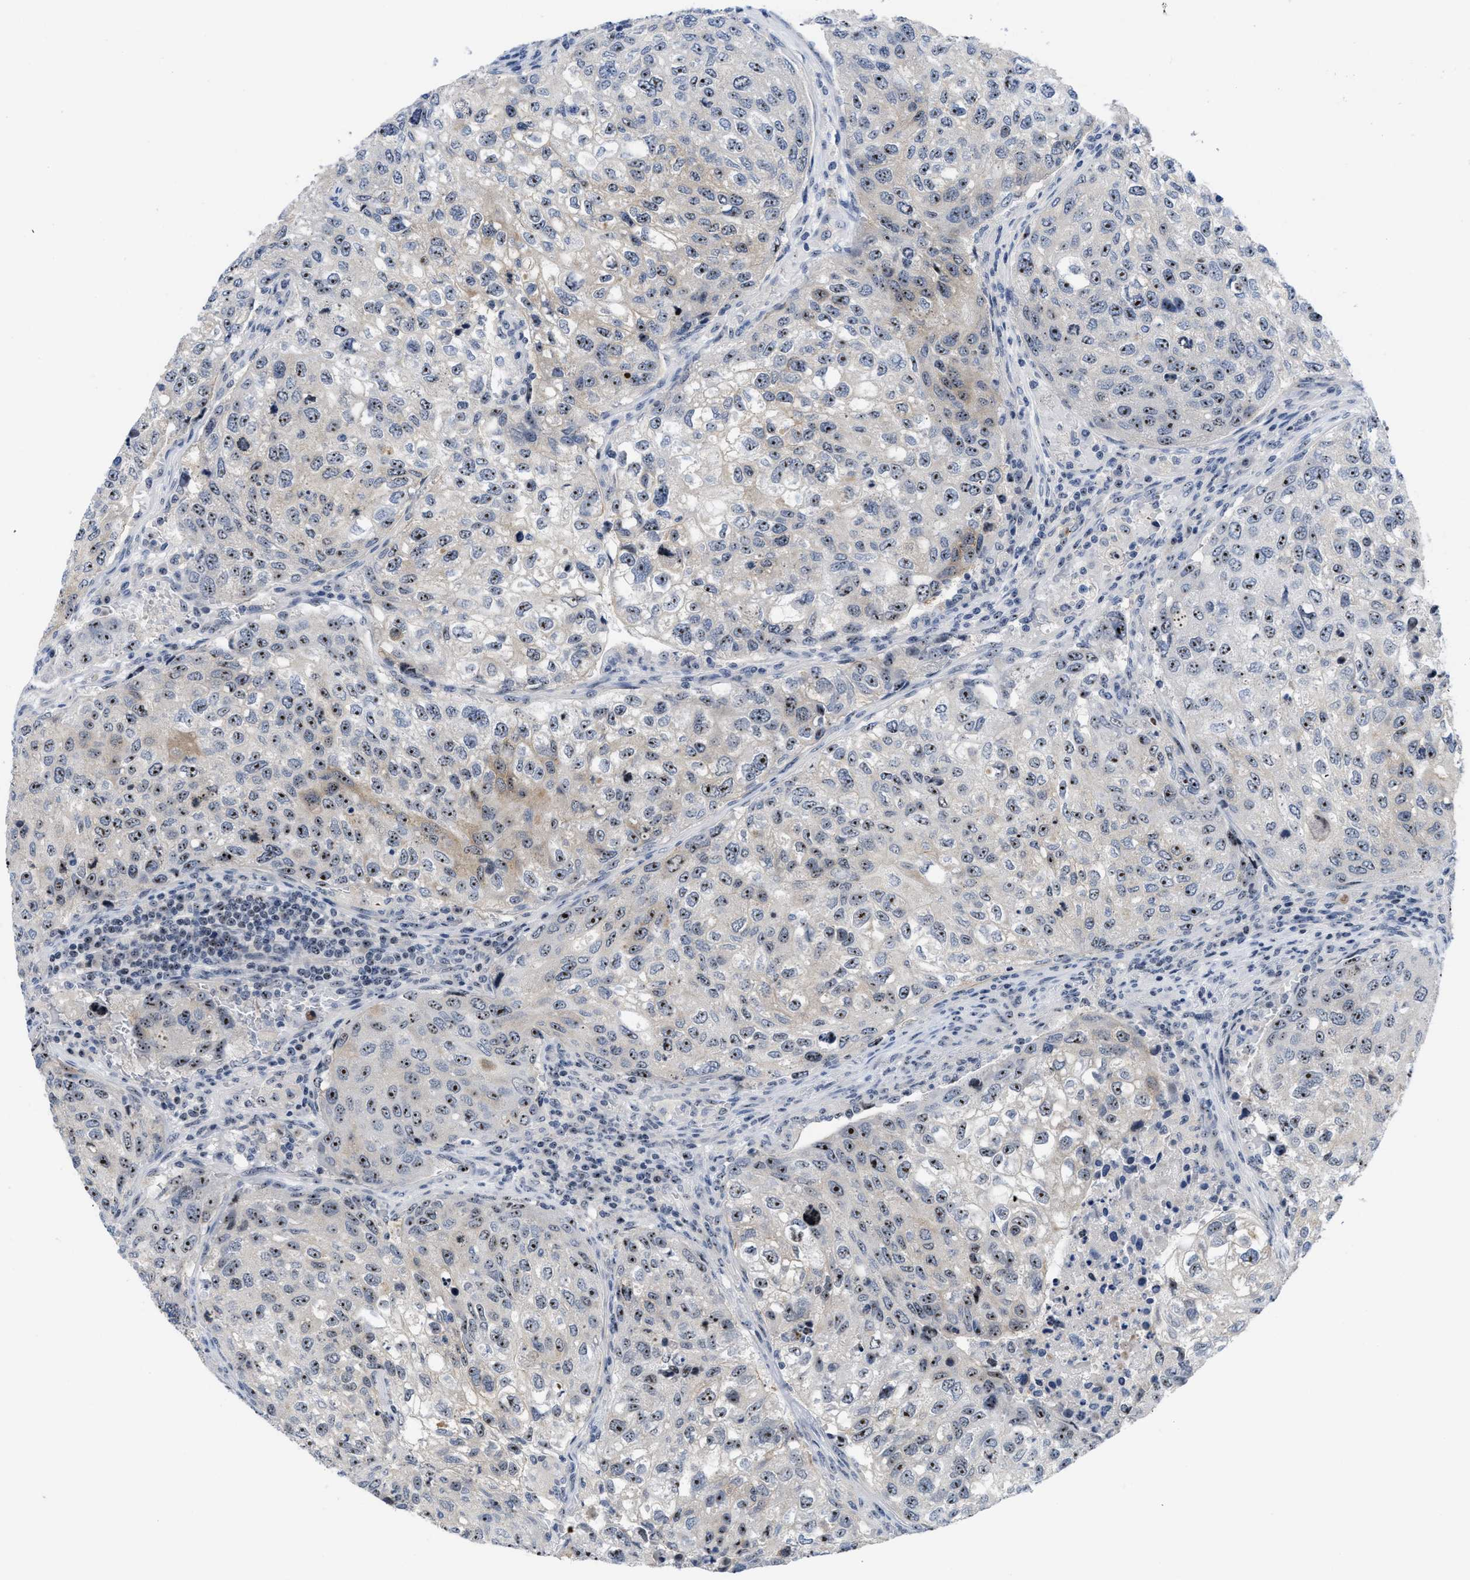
{"staining": {"intensity": "moderate", "quantity": ">75%", "location": "nuclear"}, "tissue": "urothelial cancer", "cell_type": "Tumor cells", "image_type": "cancer", "snomed": [{"axis": "morphology", "description": "Urothelial carcinoma, High grade"}, {"axis": "topography", "description": "Lymph node"}, {"axis": "topography", "description": "Urinary bladder"}], "caption": "Immunohistochemical staining of high-grade urothelial carcinoma demonstrates medium levels of moderate nuclear positivity in approximately >75% of tumor cells.", "gene": "NOP58", "patient": {"sex": "male", "age": 51}}